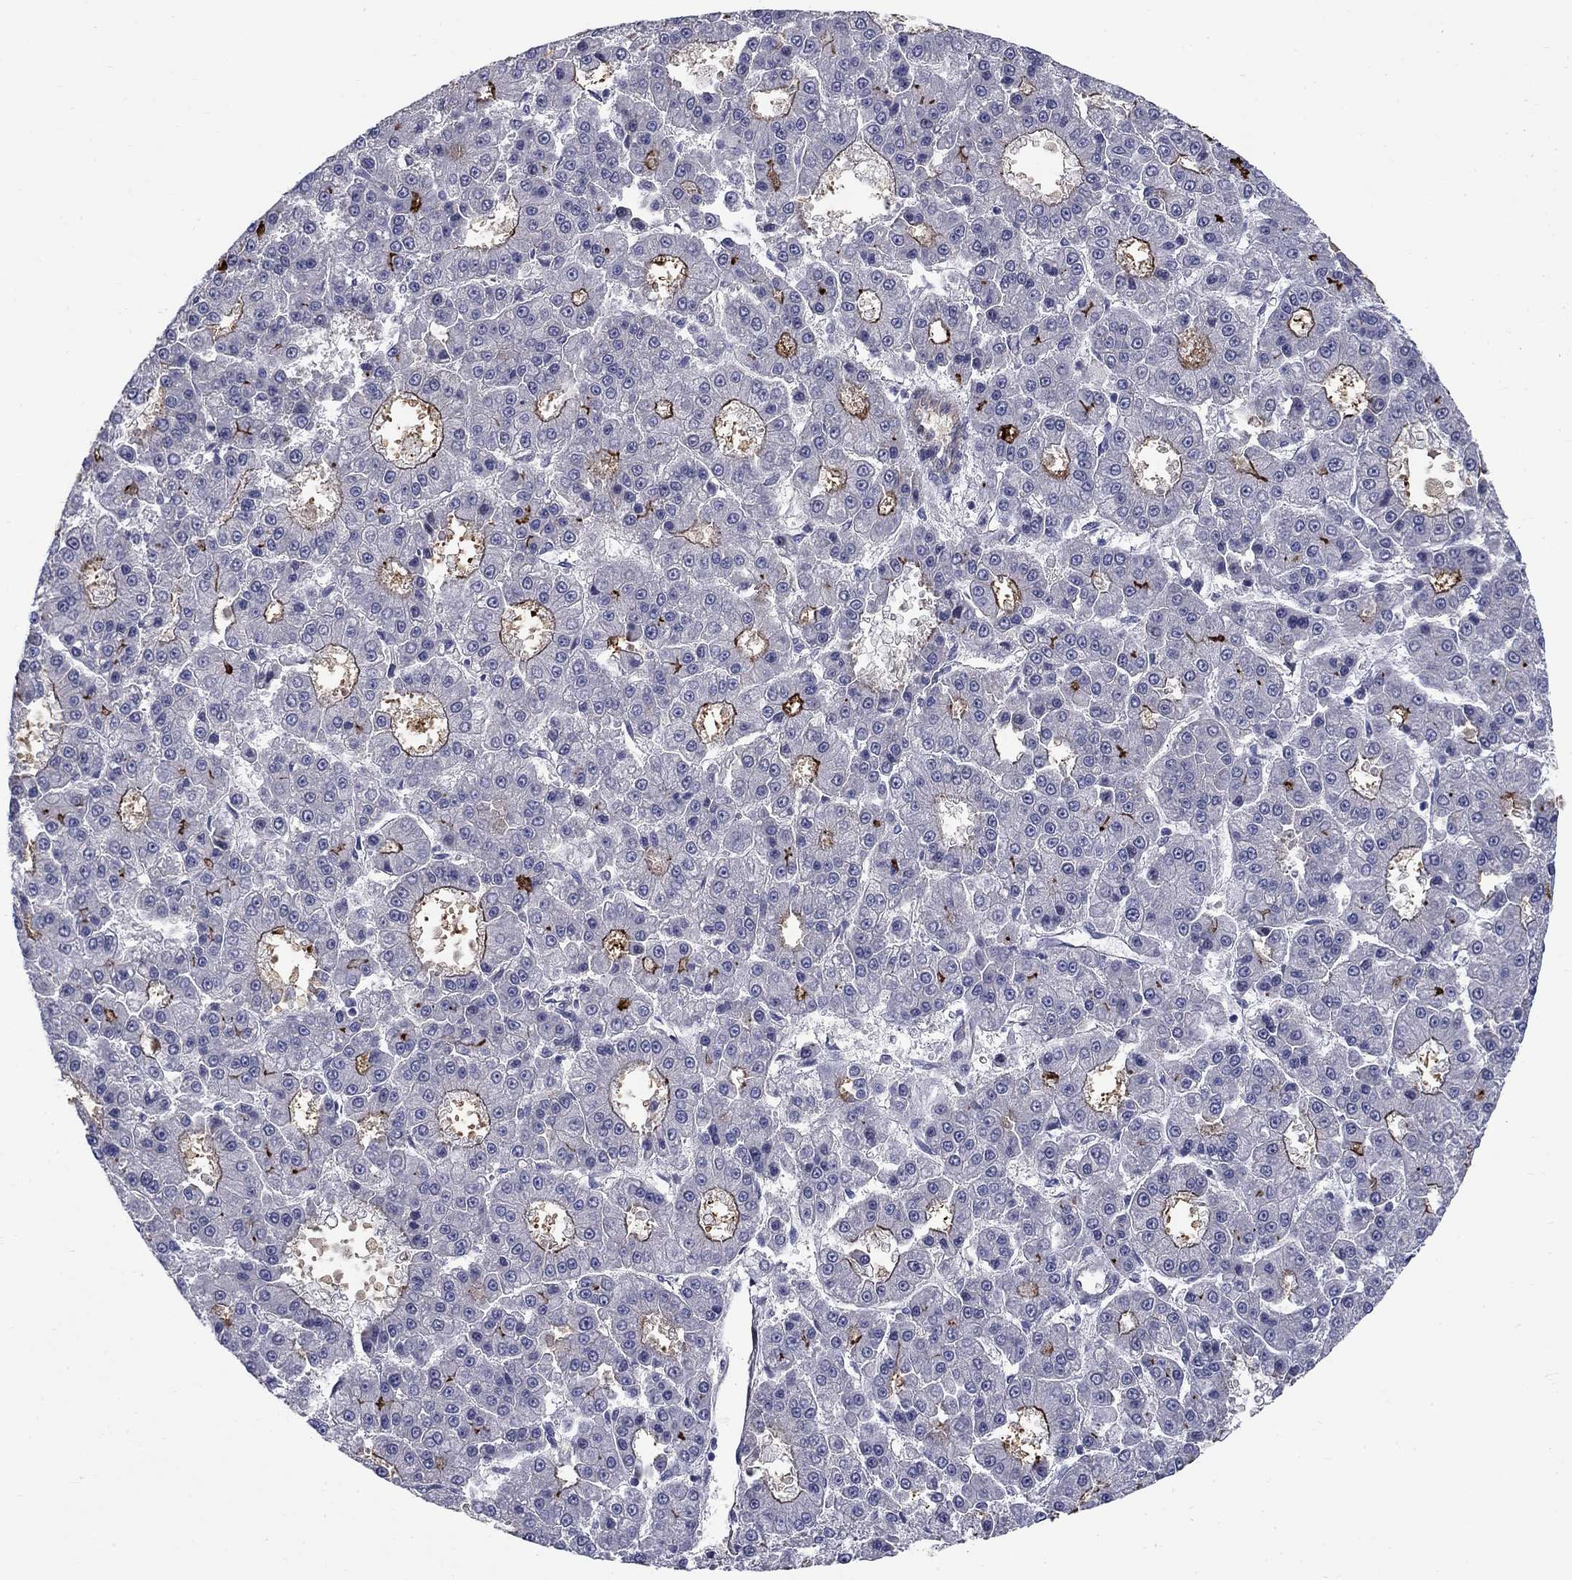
{"staining": {"intensity": "strong", "quantity": "<25%", "location": "cytoplasmic/membranous"}, "tissue": "liver cancer", "cell_type": "Tumor cells", "image_type": "cancer", "snomed": [{"axis": "morphology", "description": "Carcinoma, Hepatocellular, NOS"}, {"axis": "topography", "description": "Liver"}], "caption": "An IHC photomicrograph of neoplastic tissue is shown. Protein staining in brown shows strong cytoplasmic/membranous positivity in liver hepatocellular carcinoma within tumor cells.", "gene": "SLC1A1", "patient": {"sex": "male", "age": 70}}